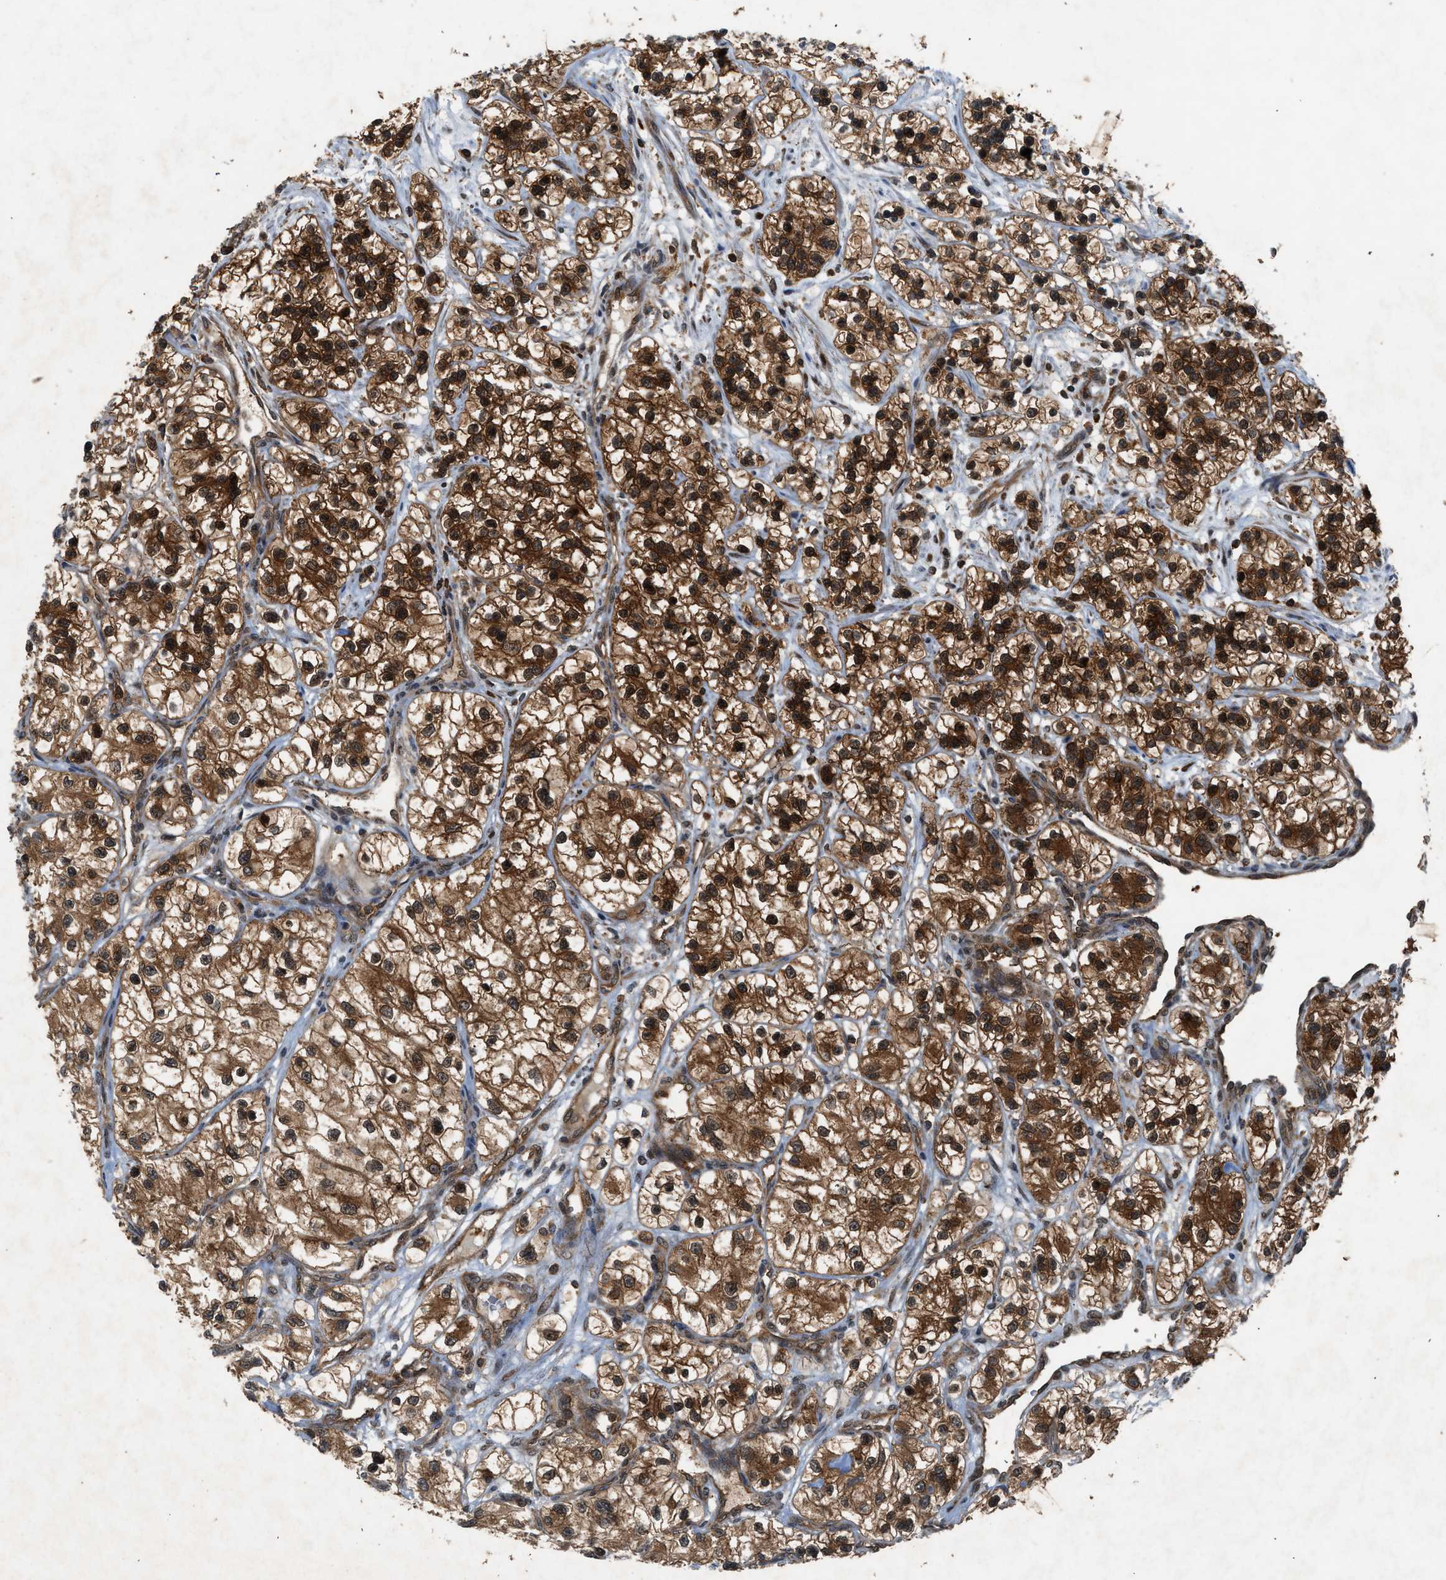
{"staining": {"intensity": "strong", "quantity": ">75%", "location": "cytoplasmic/membranous,nuclear"}, "tissue": "renal cancer", "cell_type": "Tumor cells", "image_type": "cancer", "snomed": [{"axis": "morphology", "description": "Adenocarcinoma, NOS"}, {"axis": "topography", "description": "Kidney"}], "caption": "A photomicrograph of human renal cancer stained for a protein reveals strong cytoplasmic/membranous and nuclear brown staining in tumor cells. (IHC, brightfield microscopy, high magnification).", "gene": "OXSR1", "patient": {"sex": "female", "age": 57}}